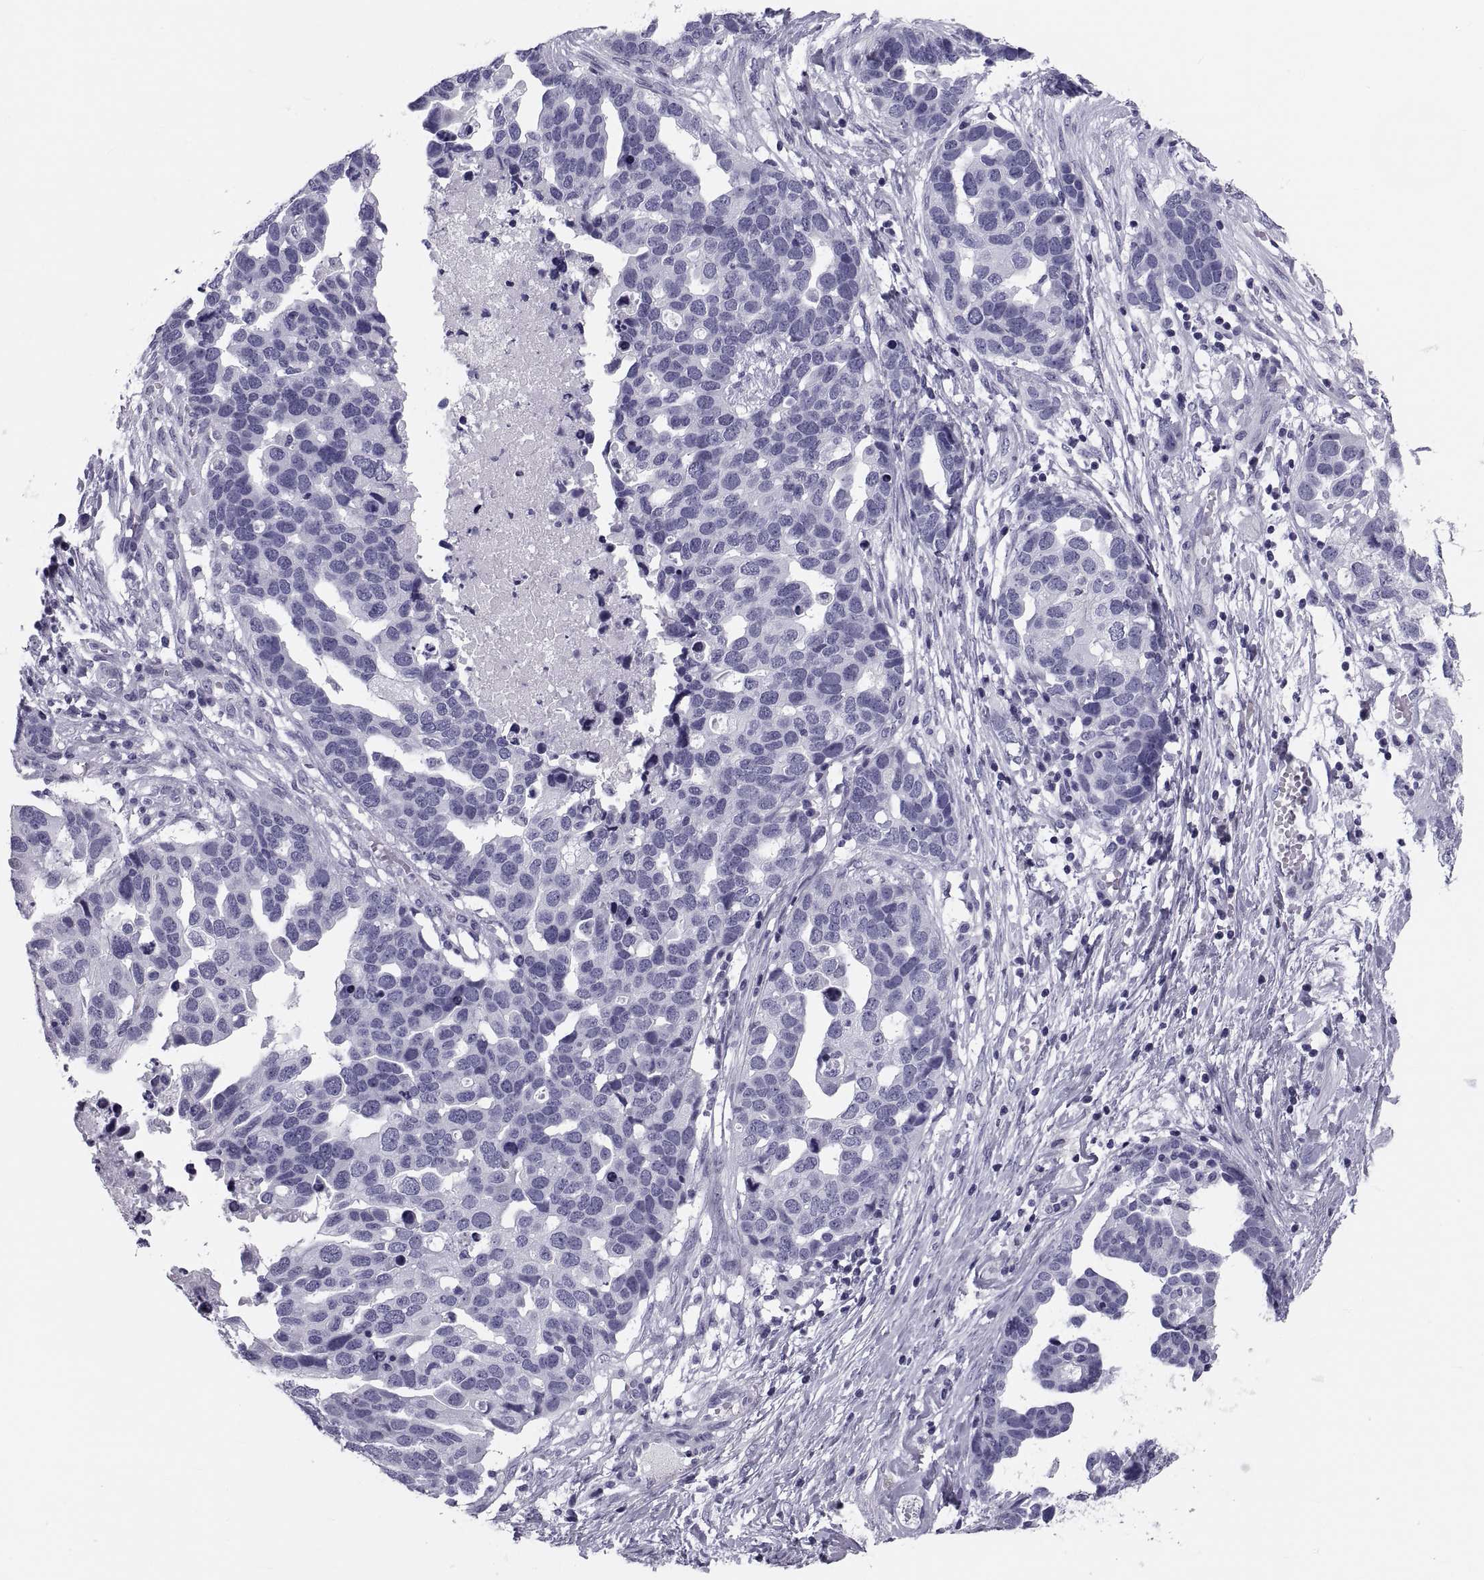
{"staining": {"intensity": "negative", "quantity": "none", "location": "none"}, "tissue": "ovarian cancer", "cell_type": "Tumor cells", "image_type": "cancer", "snomed": [{"axis": "morphology", "description": "Cystadenocarcinoma, serous, NOS"}, {"axis": "topography", "description": "Ovary"}], "caption": "Protein analysis of serous cystadenocarcinoma (ovarian) displays no significant staining in tumor cells.", "gene": "CRISP1", "patient": {"sex": "female", "age": 54}}